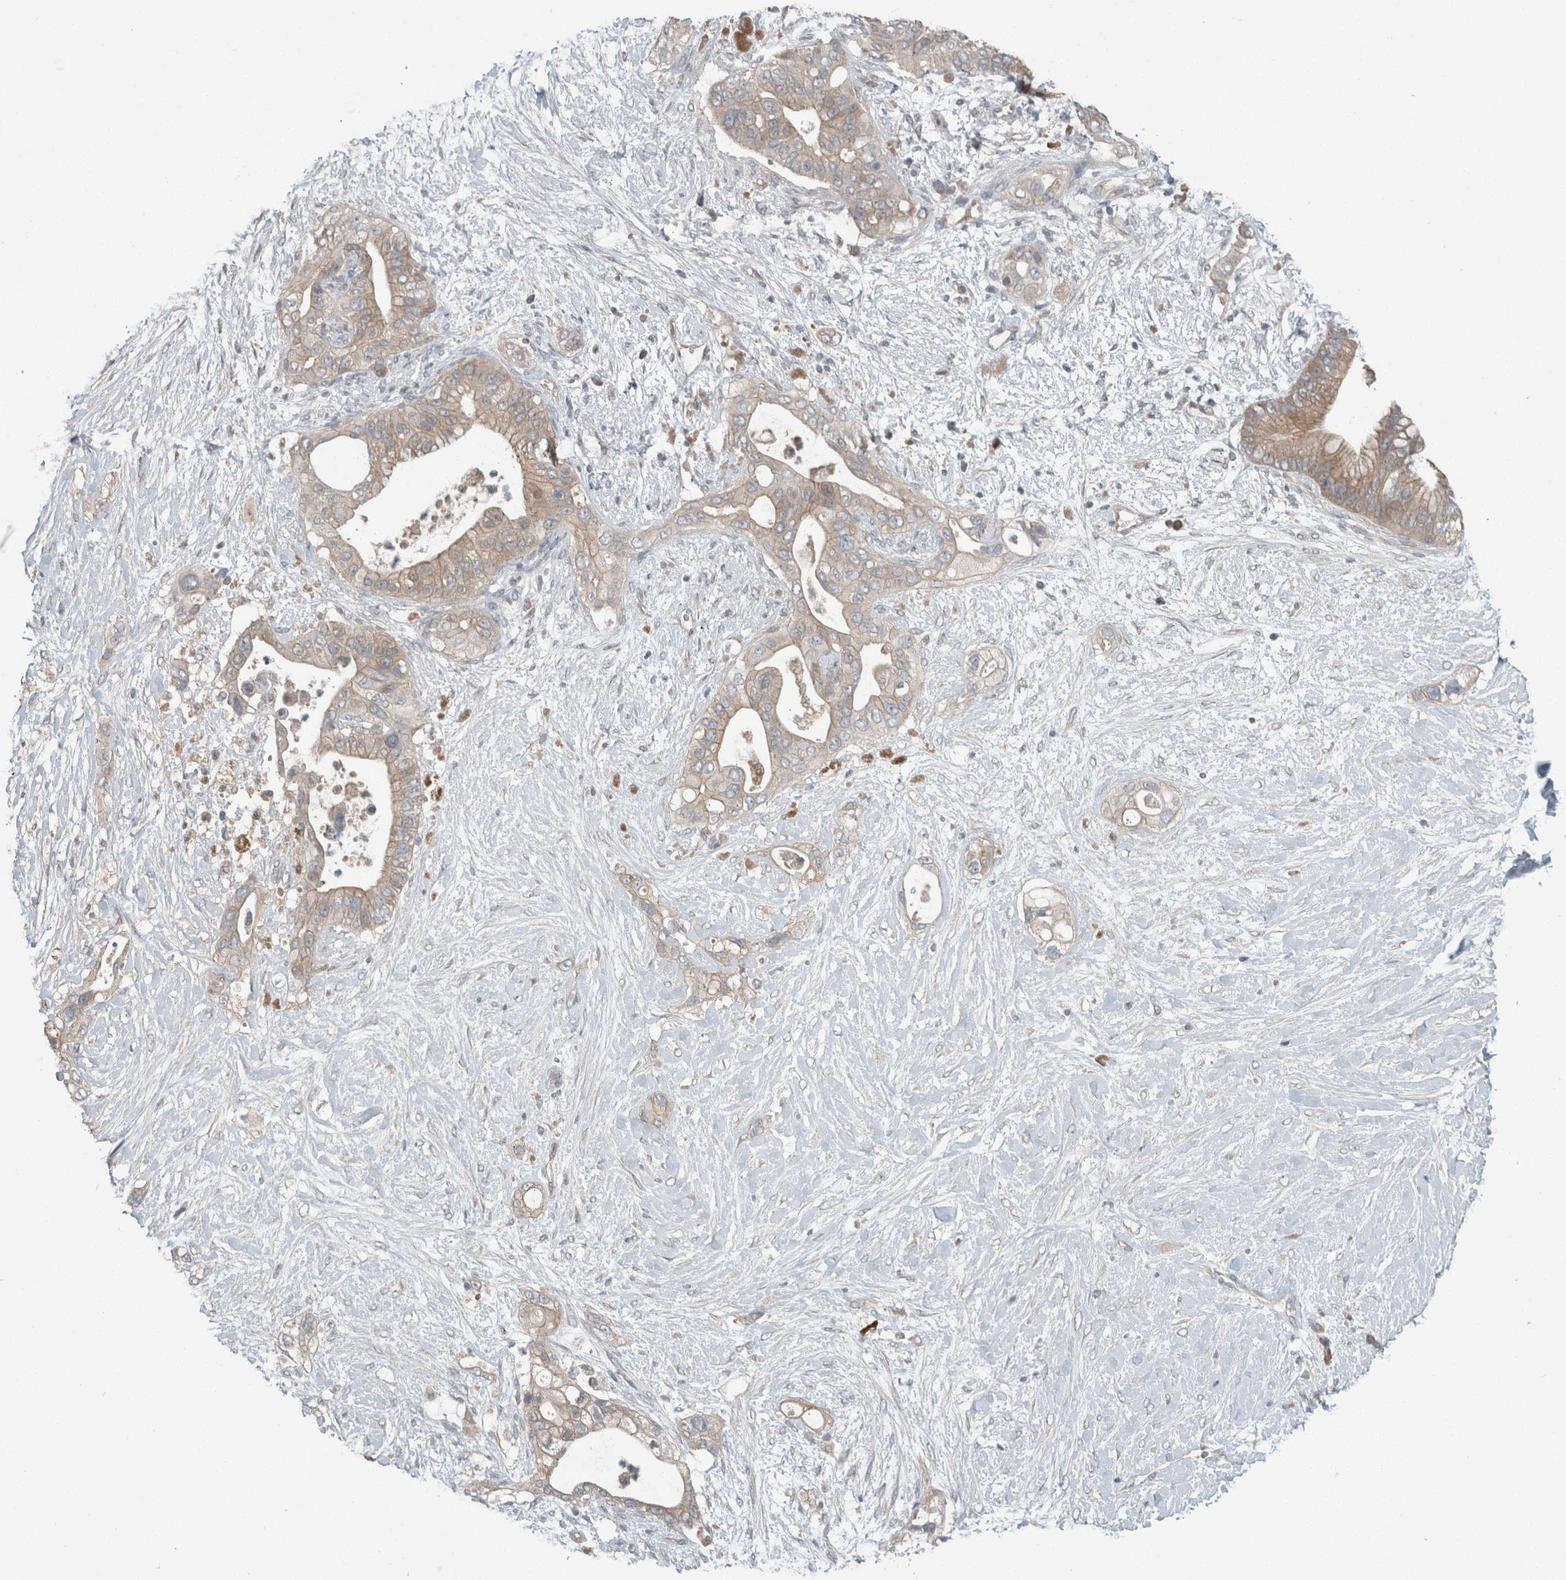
{"staining": {"intensity": "weak", "quantity": ">75%", "location": "cytoplasmic/membranous"}, "tissue": "pancreatic cancer", "cell_type": "Tumor cells", "image_type": "cancer", "snomed": [{"axis": "morphology", "description": "Adenocarcinoma, NOS"}, {"axis": "topography", "description": "Pancreas"}], "caption": "DAB immunohistochemical staining of human pancreatic adenocarcinoma demonstrates weak cytoplasmic/membranous protein positivity in about >75% of tumor cells.", "gene": "KNTC1", "patient": {"sex": "male", "age": 53}}